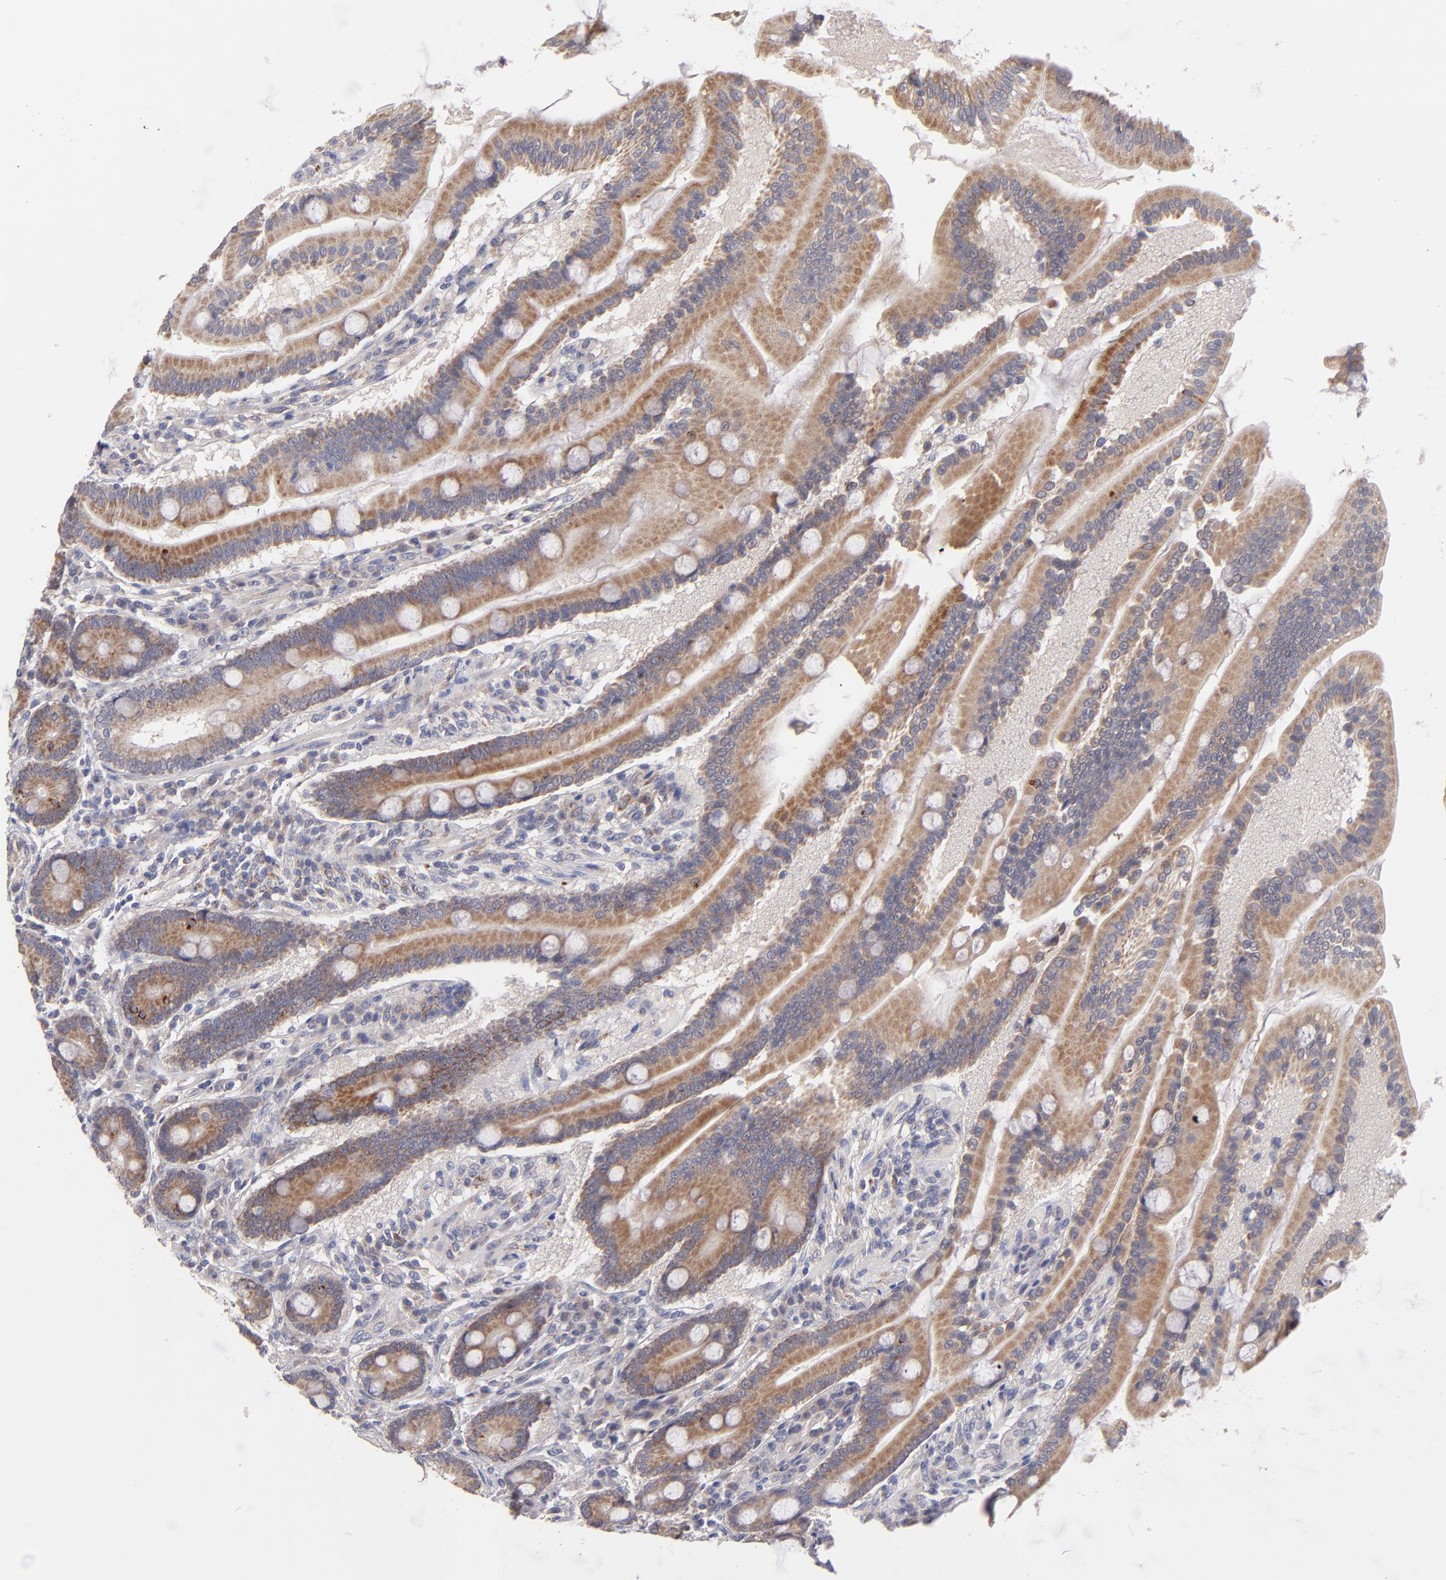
{"staining": {"intensity": "weak", "quantity": ">75%", "location": "cytoplasmic/membranous"}, "tissue": "duodenum", "cell_type": "Glandular cells", "image_type": "normal", "snomed": [{"axis": "morphology", "description": "Normal tissue, NOS"}, {"axis": "topography", "description": "Duodenum"}], "caption": "Protein analysis of normal duodenum demonstrates weak cytoplasmic/membranous expression in about >75% of glandular cells. (Stains: DAB in brown, nuclei in blue, Microscopy: brightfield microscopy at high magnification).", "gene": "HCCS", "patient": {"sex": "female", "age": 64}}